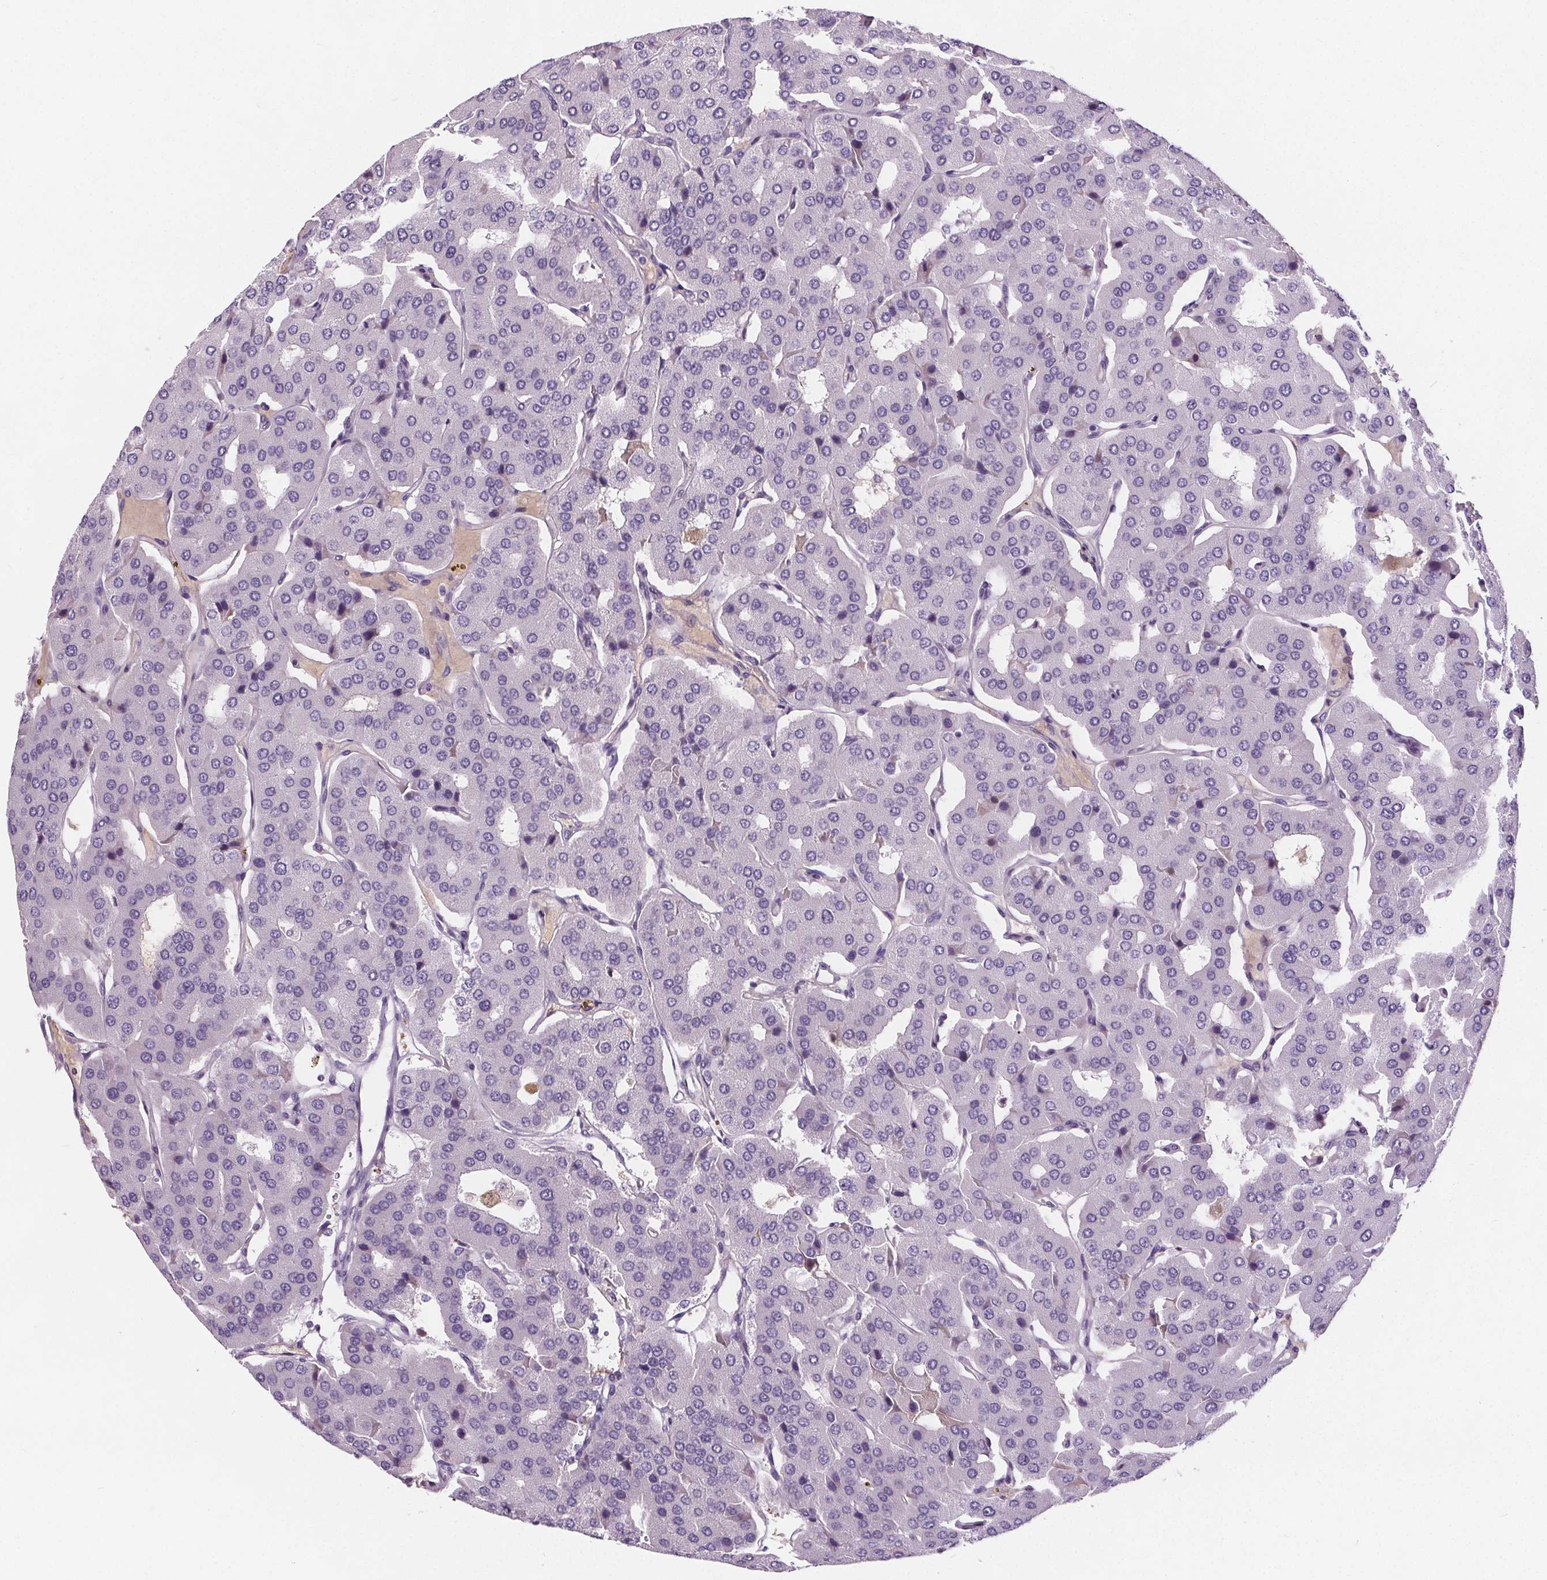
{"staining": {"intensity": "negative", "quantity": "none", "location": "none"}, "tissue": "parathyroid gland", "cell_type": "Glandular cells", "image_type": "normal", "snomed": [{"axis": "morphology", "description": "Normal tissue, NOS"}, {"axis": "morphology", "description": "Adenoma, NOS"}, {"axis": "topography", "description": "Parathyroid gland"}], "caption": "Immunohistochemistry (IHC) of benign human parathyroid gland reveals no expression in glandular cells.", "gene": "CD5L", "patient": {"sex": "female", "age": 86}}